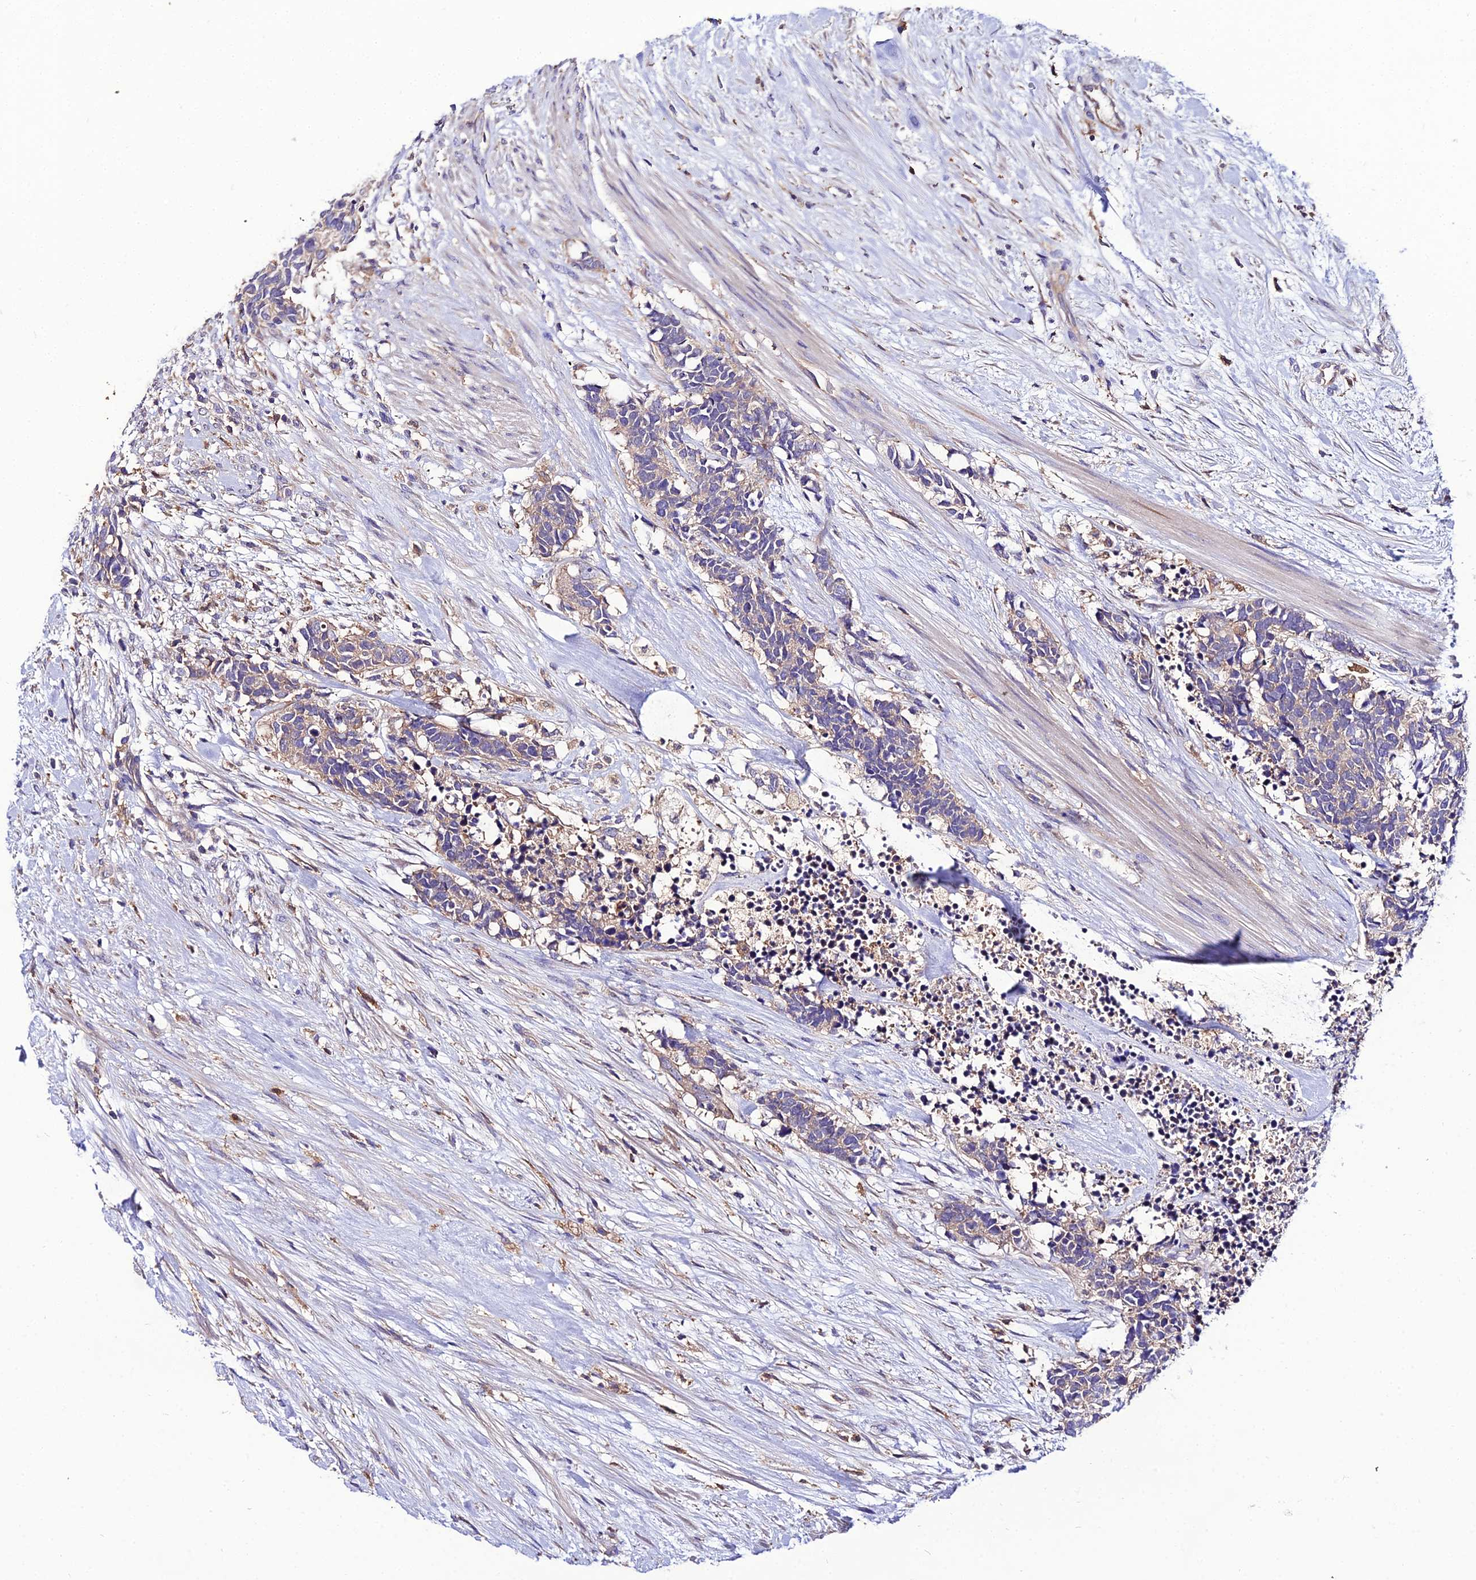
{"staining": {"intensity": "weak", "quantity": "<25%", "location": "cytoplasmic/membranous"}, "tissue": "carcinoid", "cell_type": "Tumor cells", "image_type": "cancer", "snomed": [{"axis": "morphology", "description": "Carcinoma, NOS"}, {"axis": "morphology", "description": "Carcinoid, malignant, NOS"}, {"axis": "topography", "description": "Prostate"}], "caption": "Carcinoid was stained to show a protein in brown. There is no significant positivity in tumor cells.", "gene": "C2orf69", "patient": {"sex": "male", "age": 57}}